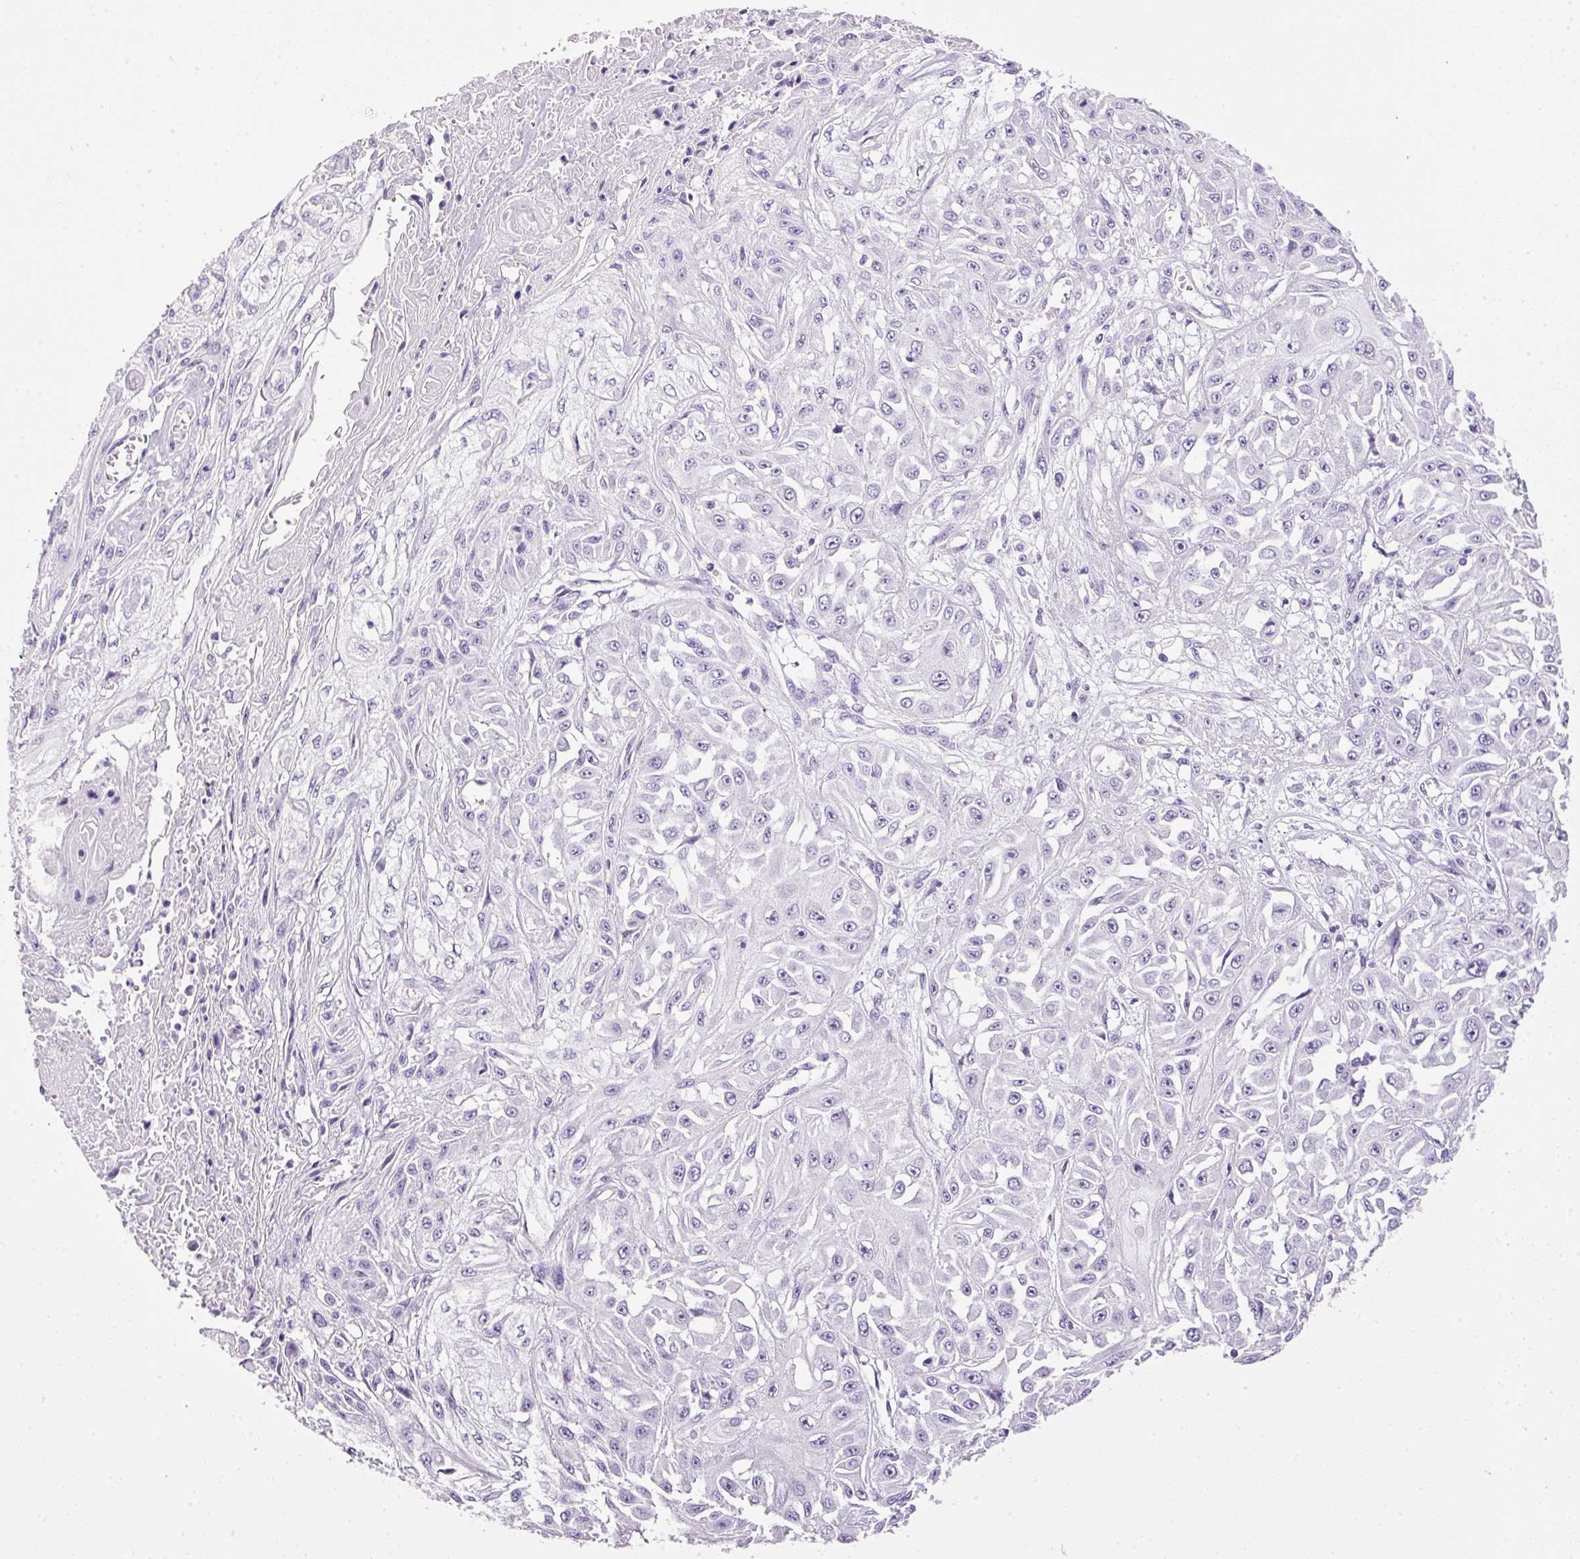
{"staining": {"intensity": "negative", "quantity": "none", "location": "none"}, "tissue": "skin cancer", "cell_type": "Tumor cells", "image_type": "cancer", "snomed": [{"axis": "morphology", "description": "Squamous cell carcinoma, NOS"}, {"axis": "morphology", "description": "Squamous cell carcinoma, metastatic, NOS"}, {"axis": "topography", "description": "Skin"}, {"axis": "topography", "description": "Lymph node"}], "caption": "Immunohistochemistry of metastatic squamous cell carcinoma (skin) displays no expression in tumor cells.", "gene": "BSND", "patient": {"sex": "male", "age": 75}}